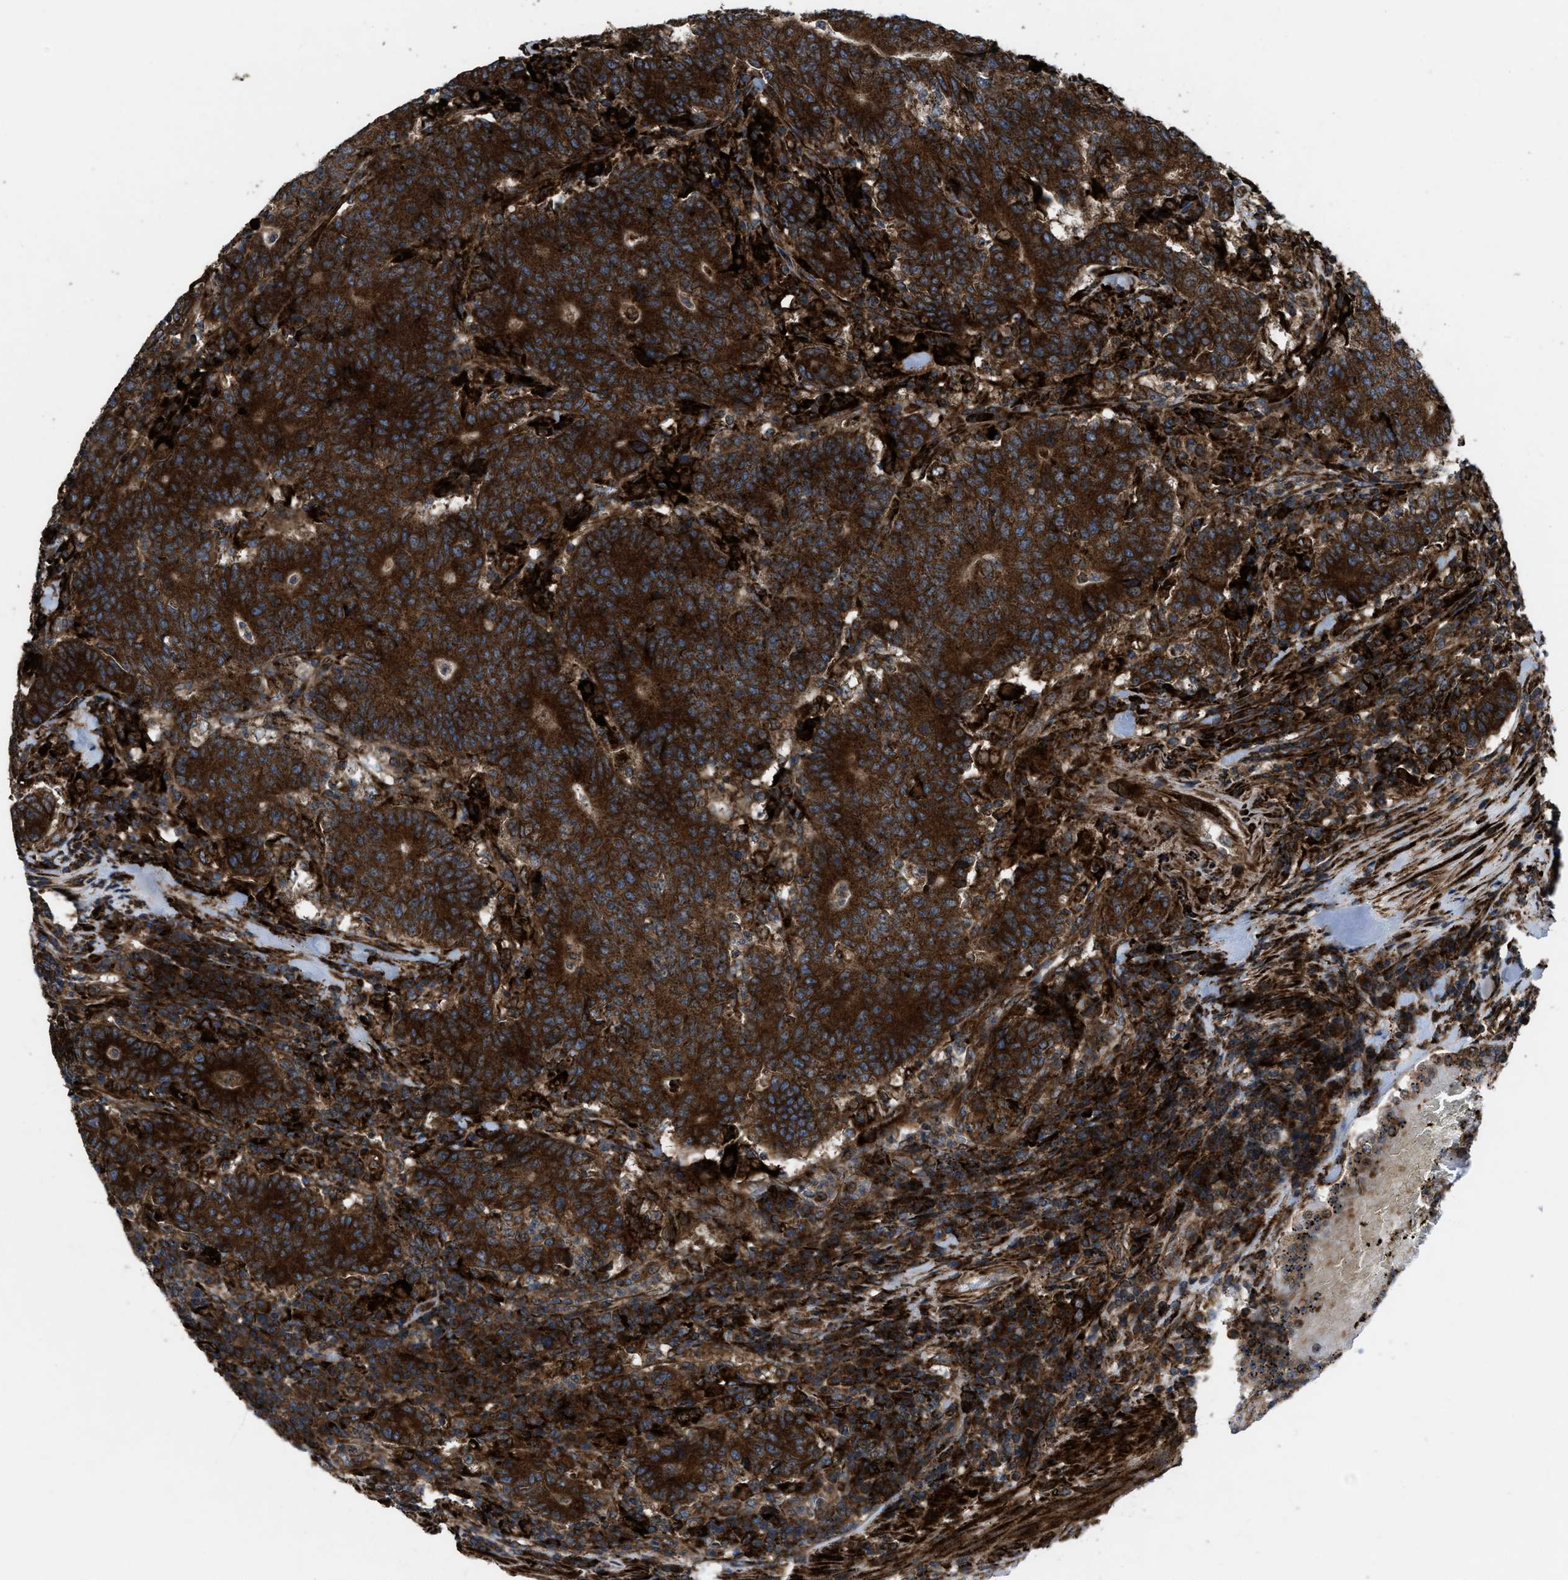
{"staining": {"intensity": "strong", "quantity": ">75%", "location": "cytoplasmic/membranous"}, "tissue": "colorectal cancer", "cell_type": "Tumor cells", "image_type": "cancer", "snomed": [{"axis": "morphology", "description": "Normal tissue, NOS"}, {"axis": "morphology", "description": "Adenocarcinoma, NOS"}, {"axis": "topography", "description": "Colon"}], "caption": "A photomicrograph of human colorectal cancer stained for a protein reveals strong cytoplasmic/membranous brown staining in tumor cells.", "gene": "PER3", "patient": {"sex": "female", "age": 75}}